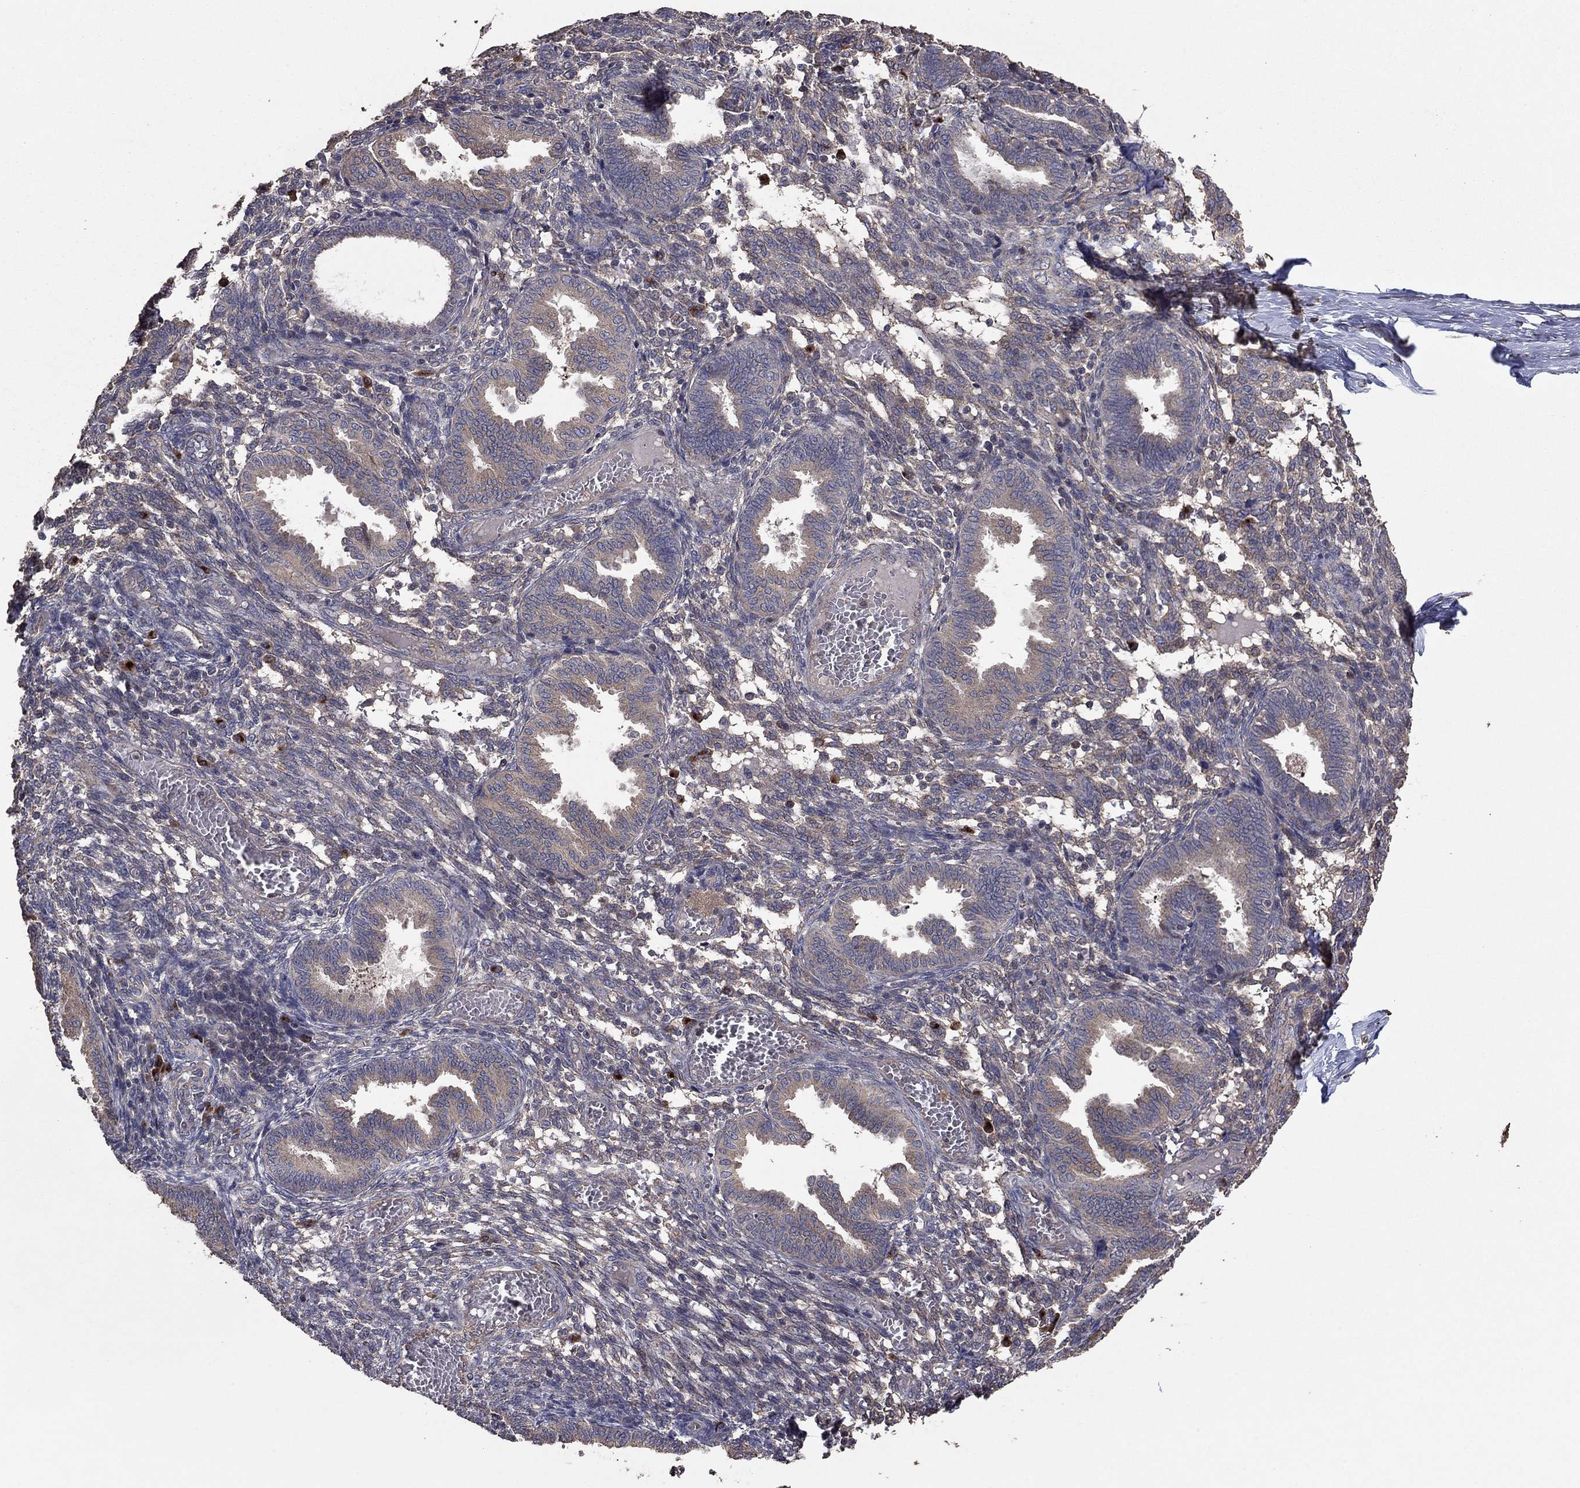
{"staining": {"intensity": "negative", "quantity": "none", "location": "none"}, "tissue": "endometrium", "cell_type": "Cells in endometrial stroma", "image_type": "normal", "snomed": [{"axis": "morphology", "description": "Normal tissue, NOS"}, {"axis": "topography", "description": "Endometrium"}], "caption": "Immunohistochemistry micrograph of normal endometrium: endometrium stained with DAB (3,3'-diaminobenzidine) reveals no significant protein staining in cells in endometrial stroma.", "gene": "FLT4", "patient": {"sex": "female", "age": 42}}